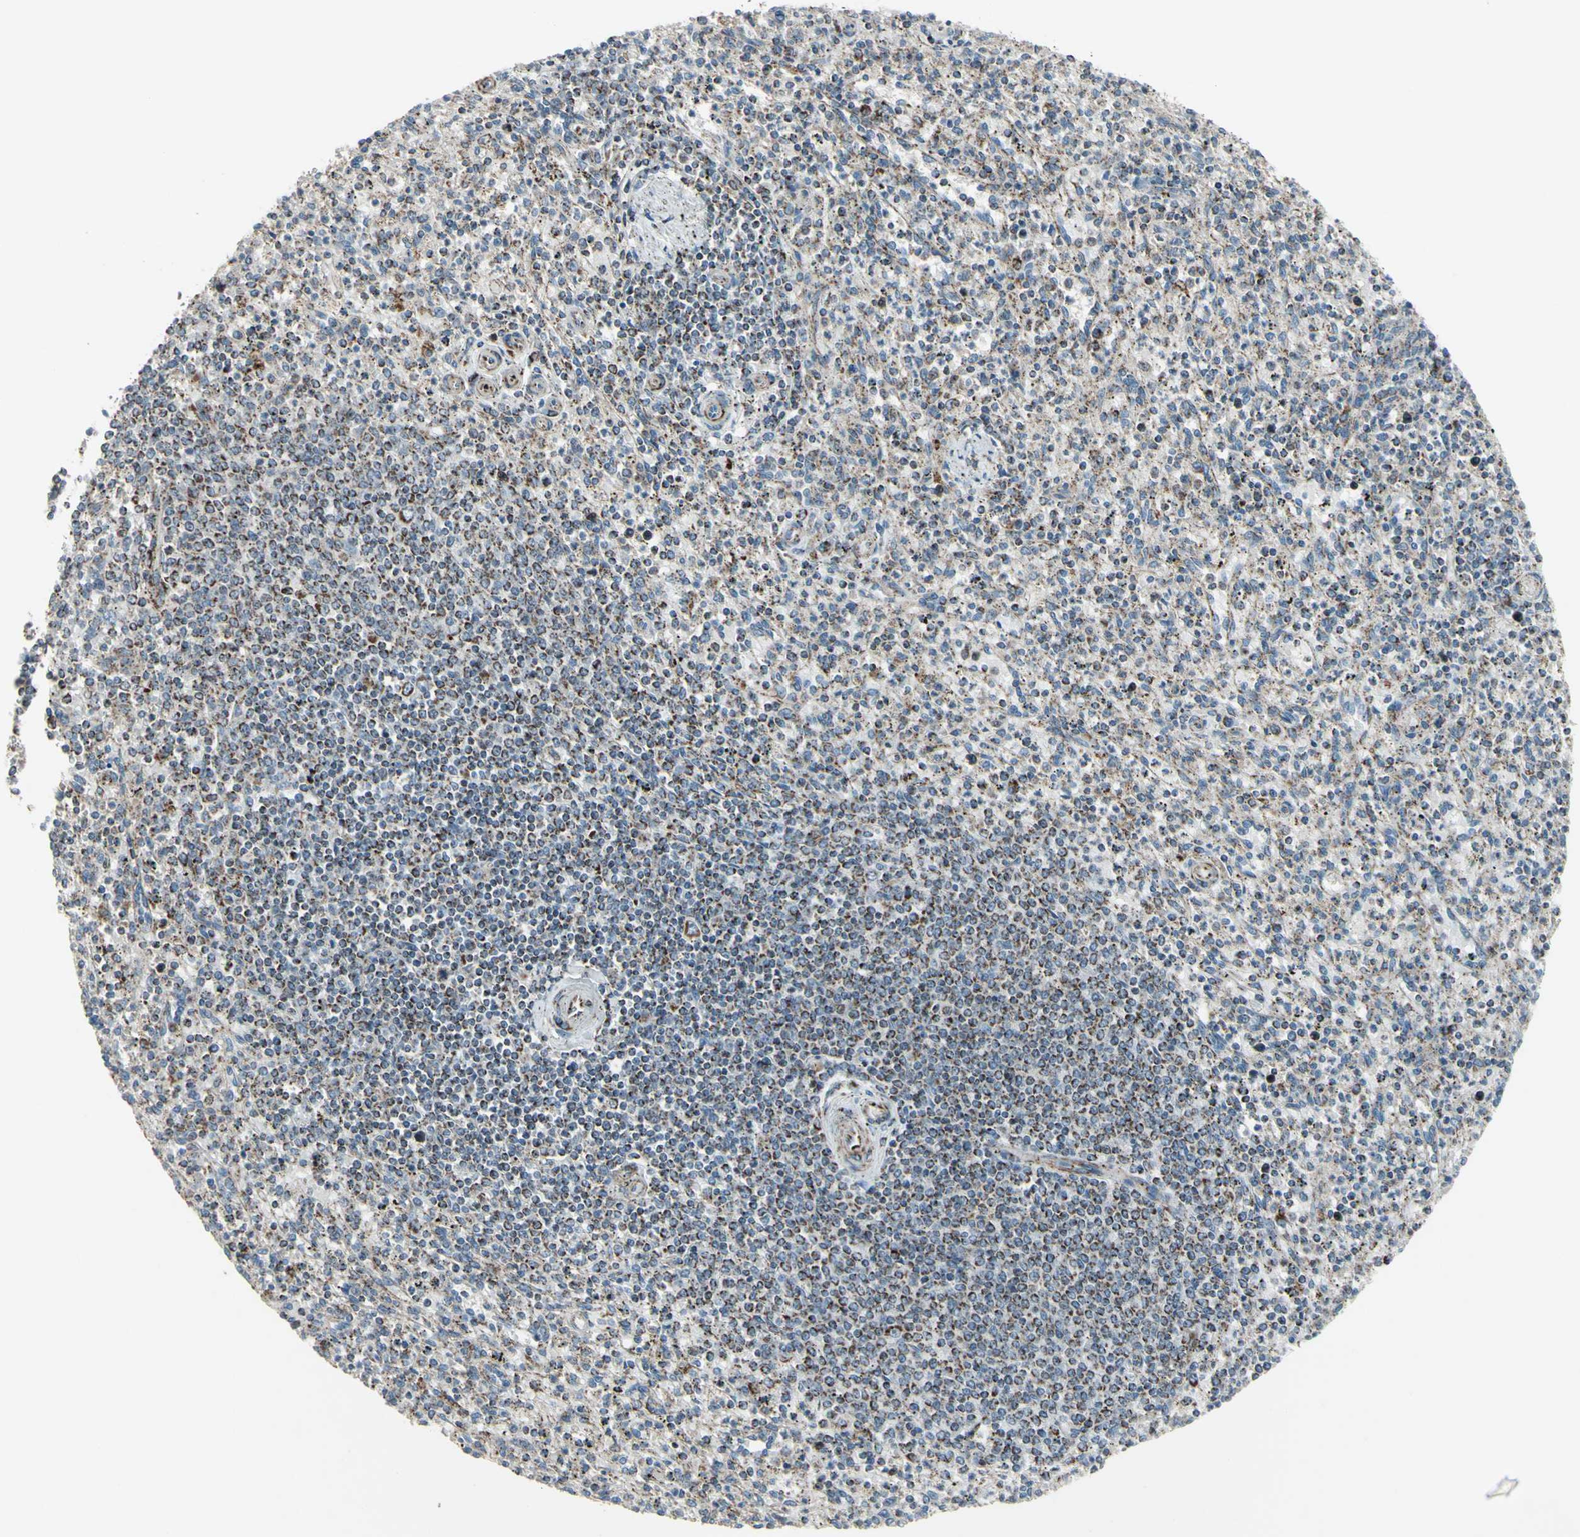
{"staining": {"intensity": "weak", "quantity": "25%-75%", "location": "cytoplasmic/membranous"}, "tissue": "spleen", "cell_type": "Cells in red pulp", "image_type": "normal", "snomed": [{"axis": "morphology", "description": "Normal tissue, NOS"}, {"axis": "topography", "description": "Spleen"}], "caption": "Immunohistochemical staining of unremarkable human spleen reveals weak cytoplasmic/membranous protein staining in approximately 25%-75% of cells in red pulp.", "gene": "FAM171B", "patient": {"sex": "male", "age": 72}}